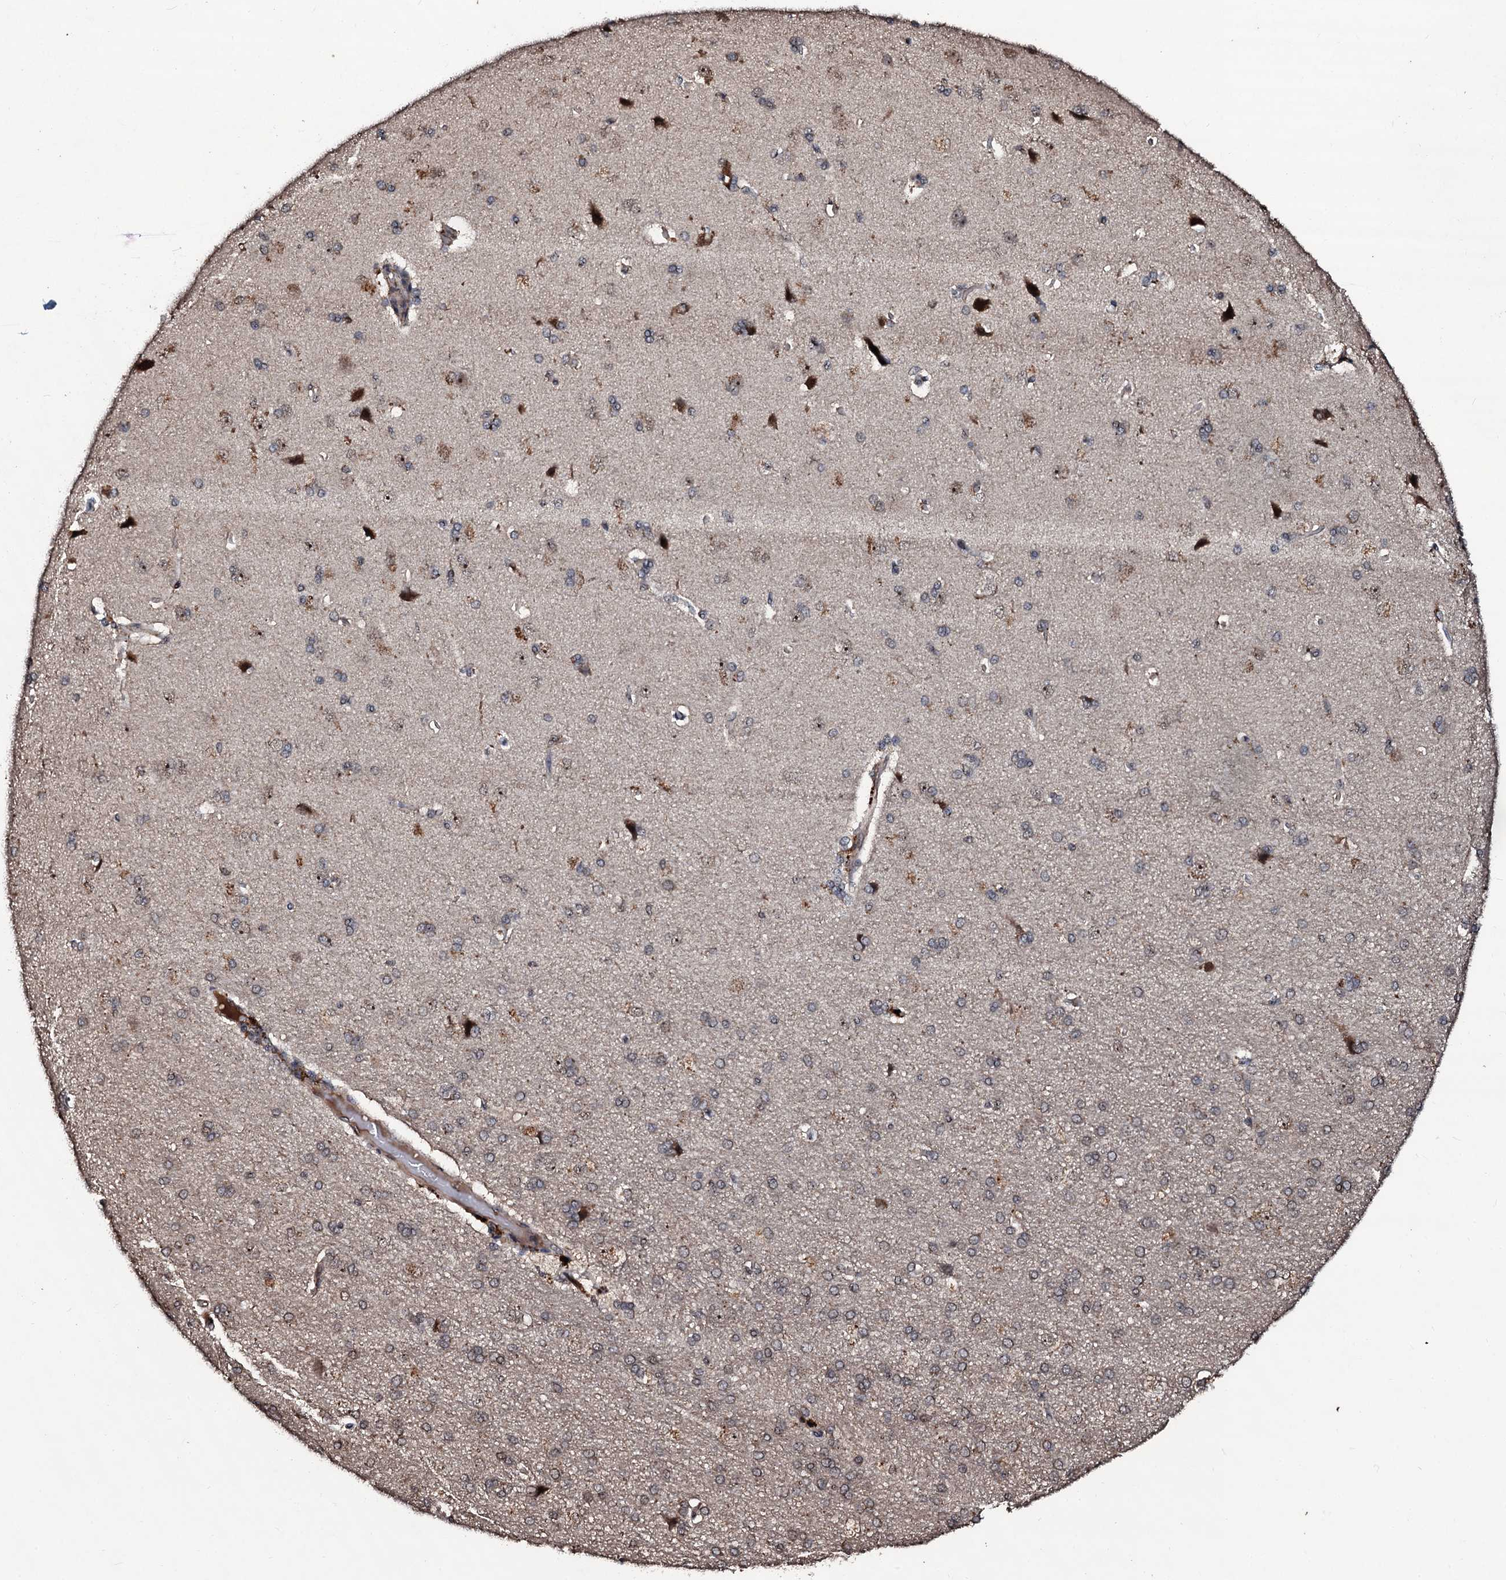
{"staining": {"intensity": "negative", "quantity": "none", "location": "none"}, "tissue": "cerebral cortex", "cell_type": "Endothelial cells", "image_type": "normal", "snomed": [{"axis": "morphology", "description": "Normal tissue, NOS"}, {"axis": "topography", "description": "Cerebral cortex"}], "caption": "IHC histopathology image of unremarkable cerebral cortex stained for a protein (brown), which reveals no positivity in endothelial cells.", "gene": "SUPT7L", "patient": {"sex": "male", "age": 62}}